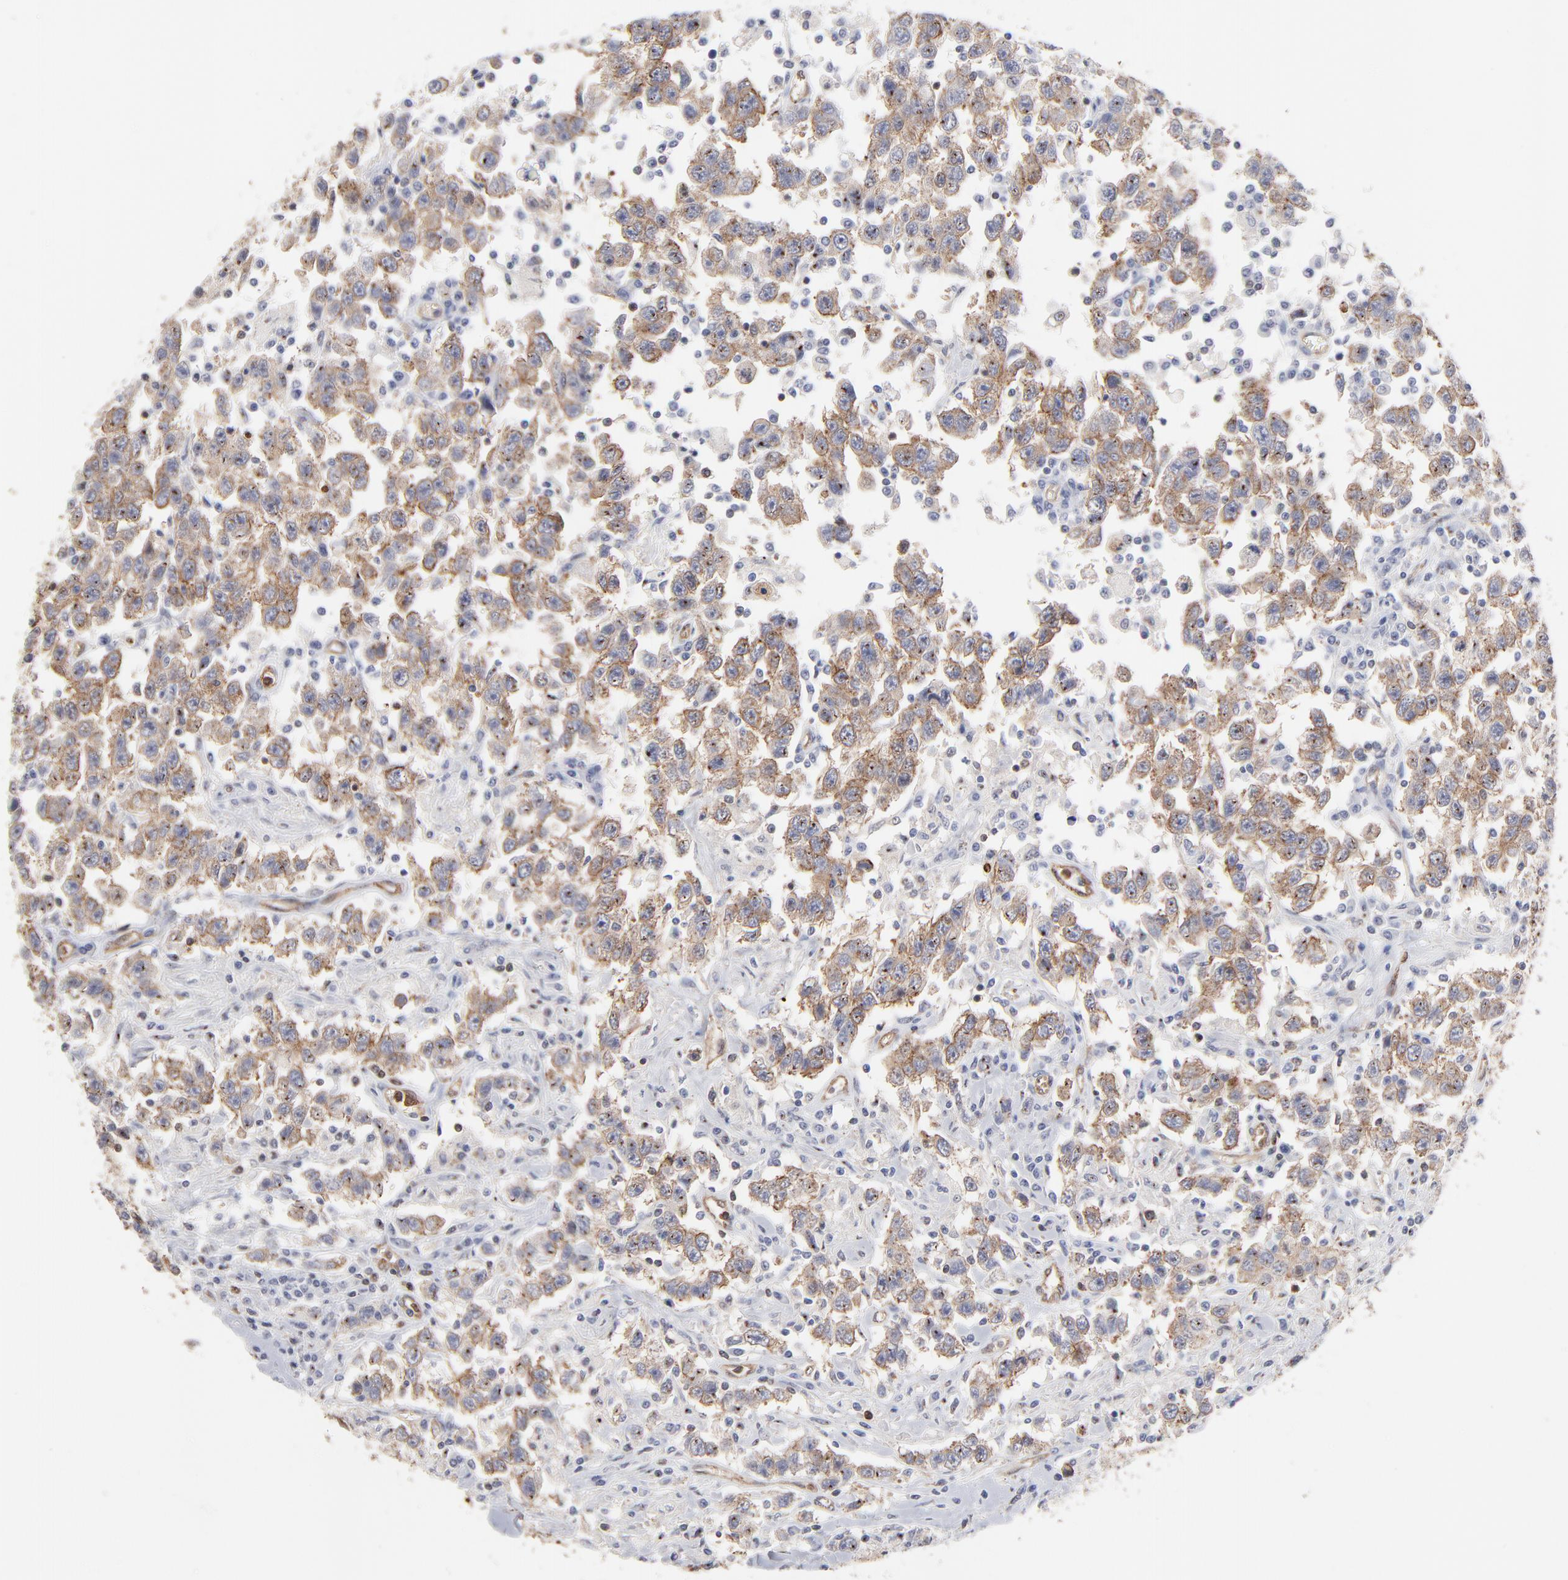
{"staining": {"intensity": "weak", "quantity": ">75%", "location": "cytoplasmic/membranous"}, "tissue": "testis cancer", "cell_type": "Tumor cells", "image_type": "cancer", "snomed": [{"axis": "morphology", "description": "Seminoma, NOS"}, {"axis": "topography", "description": "Testis"}], "caption": "The immunohistochemical stain highlights weak cytoplasmic/membranous positivity in tumor cells of testis seminoma tissue. (DAB (3,3'-diaminobenzidine) = brown stain, brightfield microscopy at high magnification).", "gene": "PXN", "patient": {"sex": "male", "age": 41}}